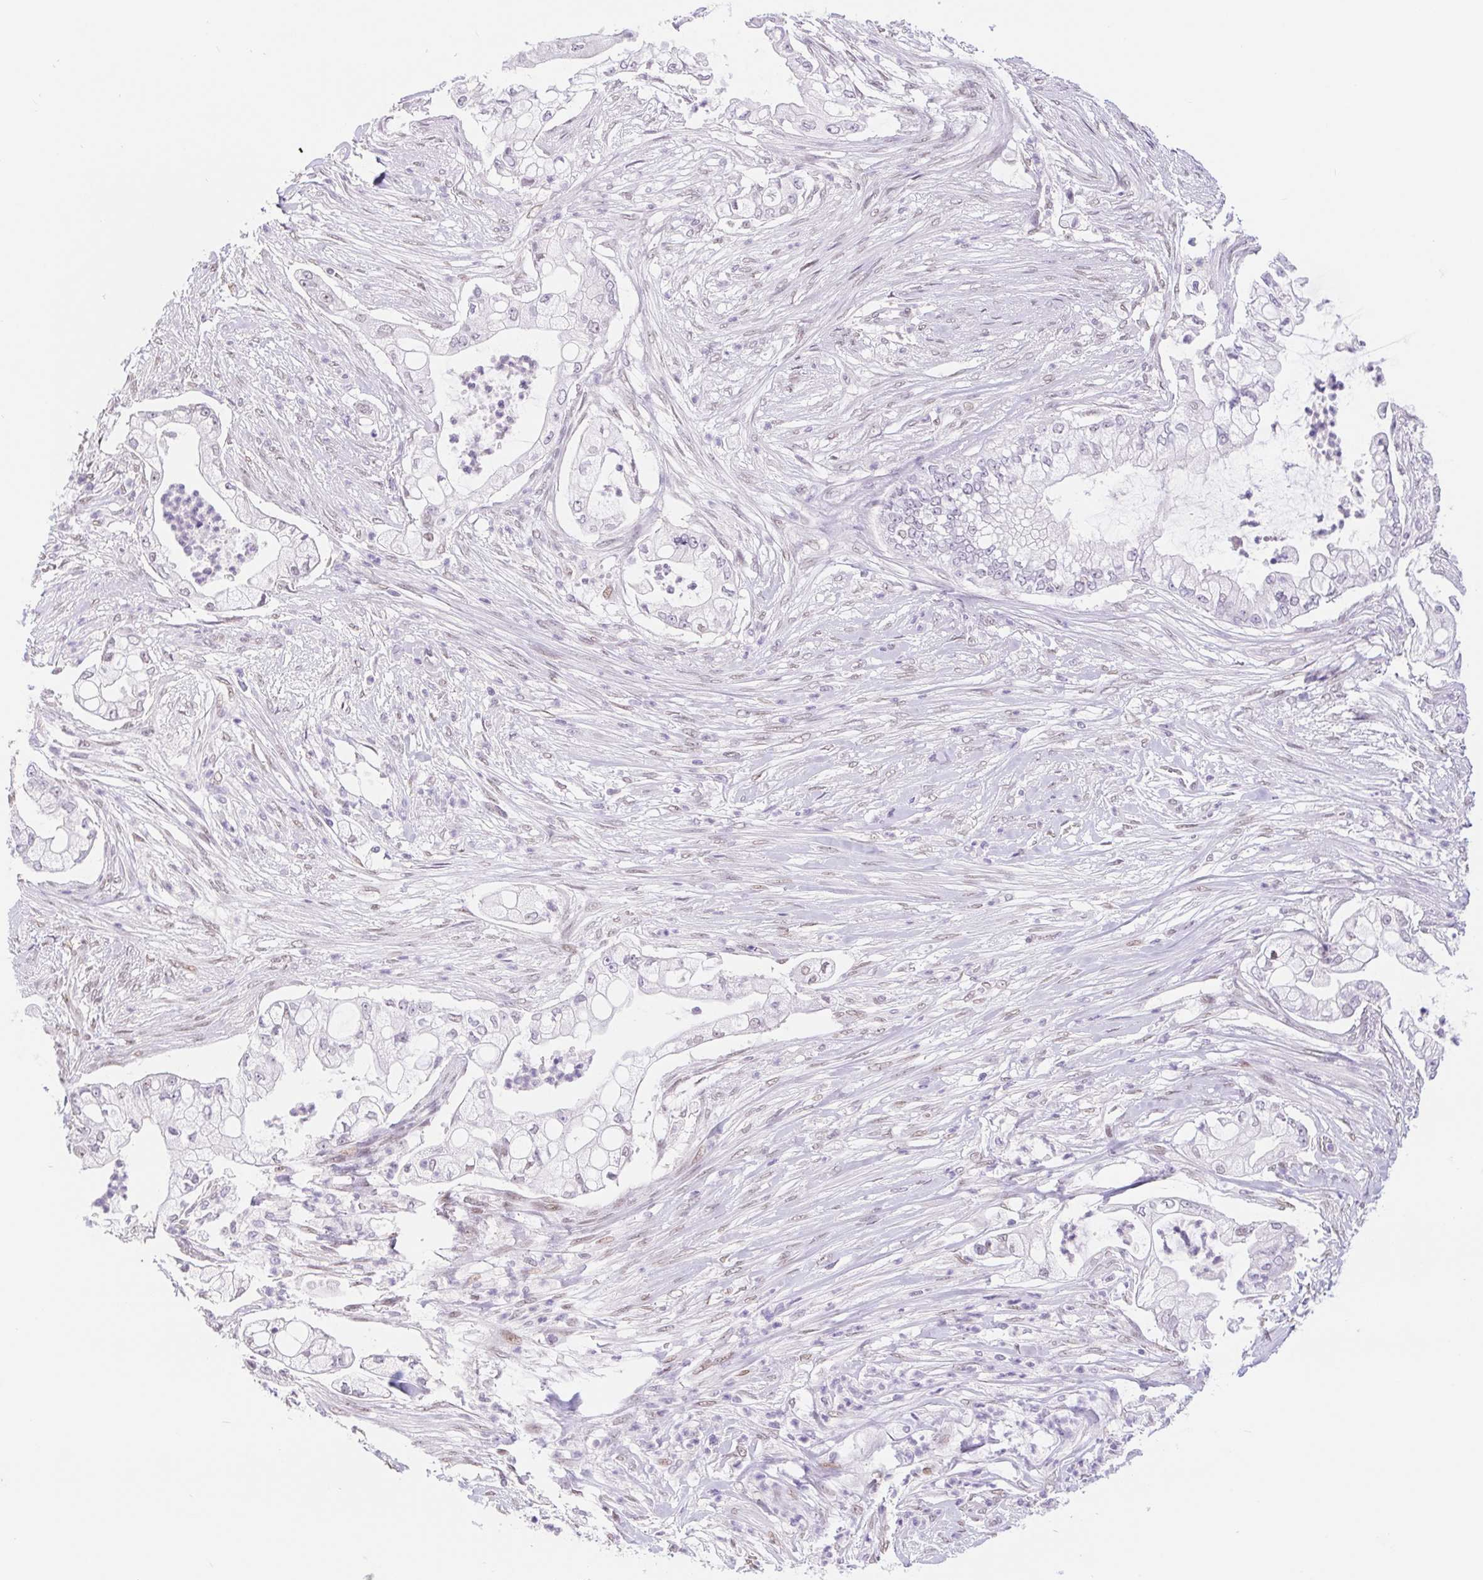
{"staining": {"intensity": "negative", "quantity": "none", "location": "none"}, "tissue": "pancreatic cancer", "cell_type": "Tumor cells", "image_type": "cancer", "snomed": [{"axis": "morphology", "description": "Adenocarcinoma, NOS"}, {"axis": "topography", "description": "Pancreas"}], "caption": "IHC of human pancreatic cancer demonstrates no expression in tumor cells. (Brightfield microscopy of DAB immunohistochemistry (IHC) at high magnification).", "gene": "CAND1", "patient": {"sex": "female", "age": 69}}